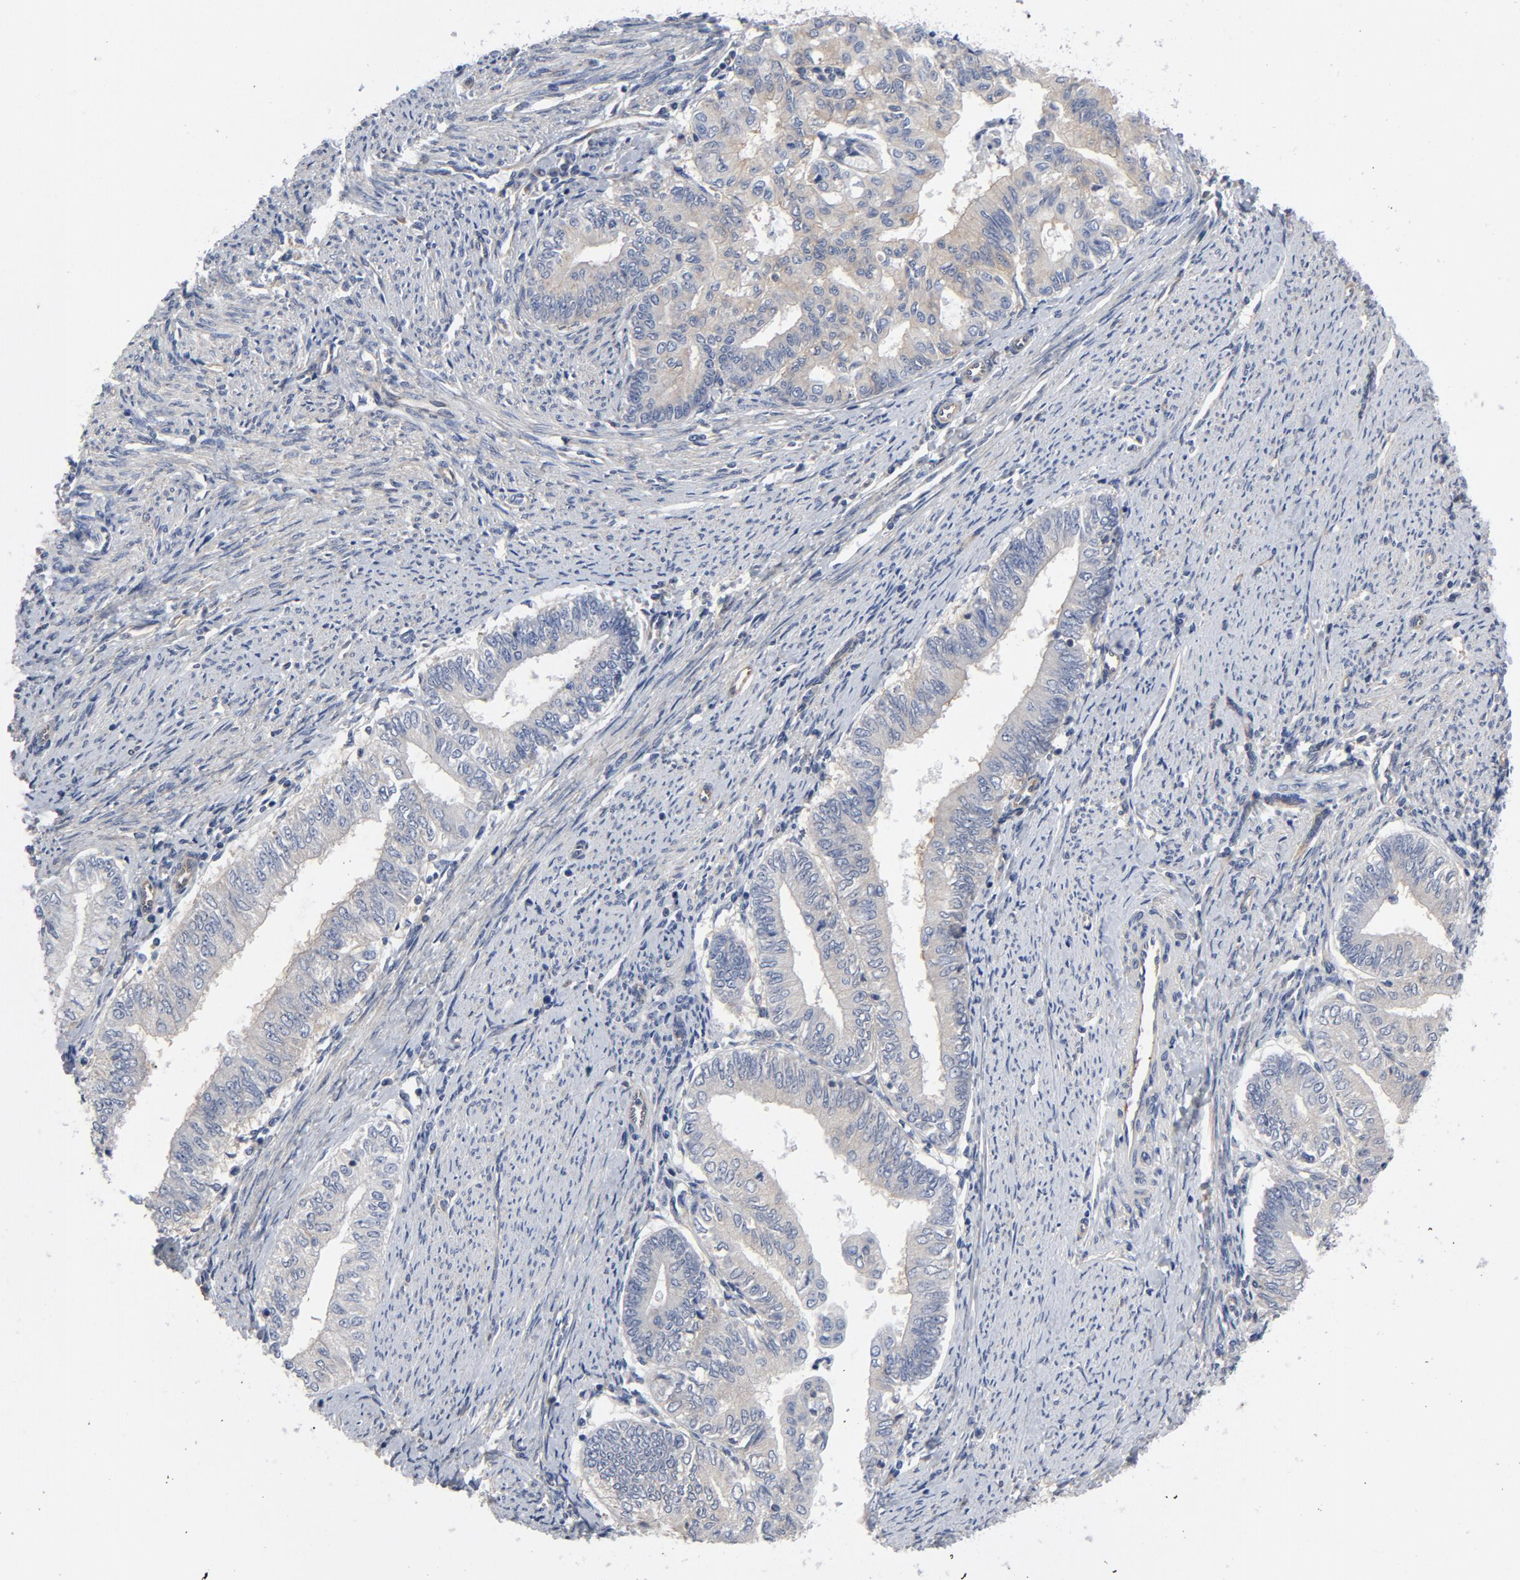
{"staining": {"intensity": "weak", "quantity": "<25%", "location": "cytoplasmic/membranous"}, "tissue": "endometrial cancer", "cell_type": "Tumor cells", "image_type": "cancer", "snomed": [{"axis": "morphology", "description": "Adenocarcinoma, NOS"}, {"axis": "topography", "description": "Endometrium"}], "caption": "This is an immunohistochemistry (IHC) photomicrograph of human endometrial cancer (adenocarcinoma). There is no staining in tumor cells.", "gene": "DYNLT3", "patient": {"sex": "female", "age": 66}}